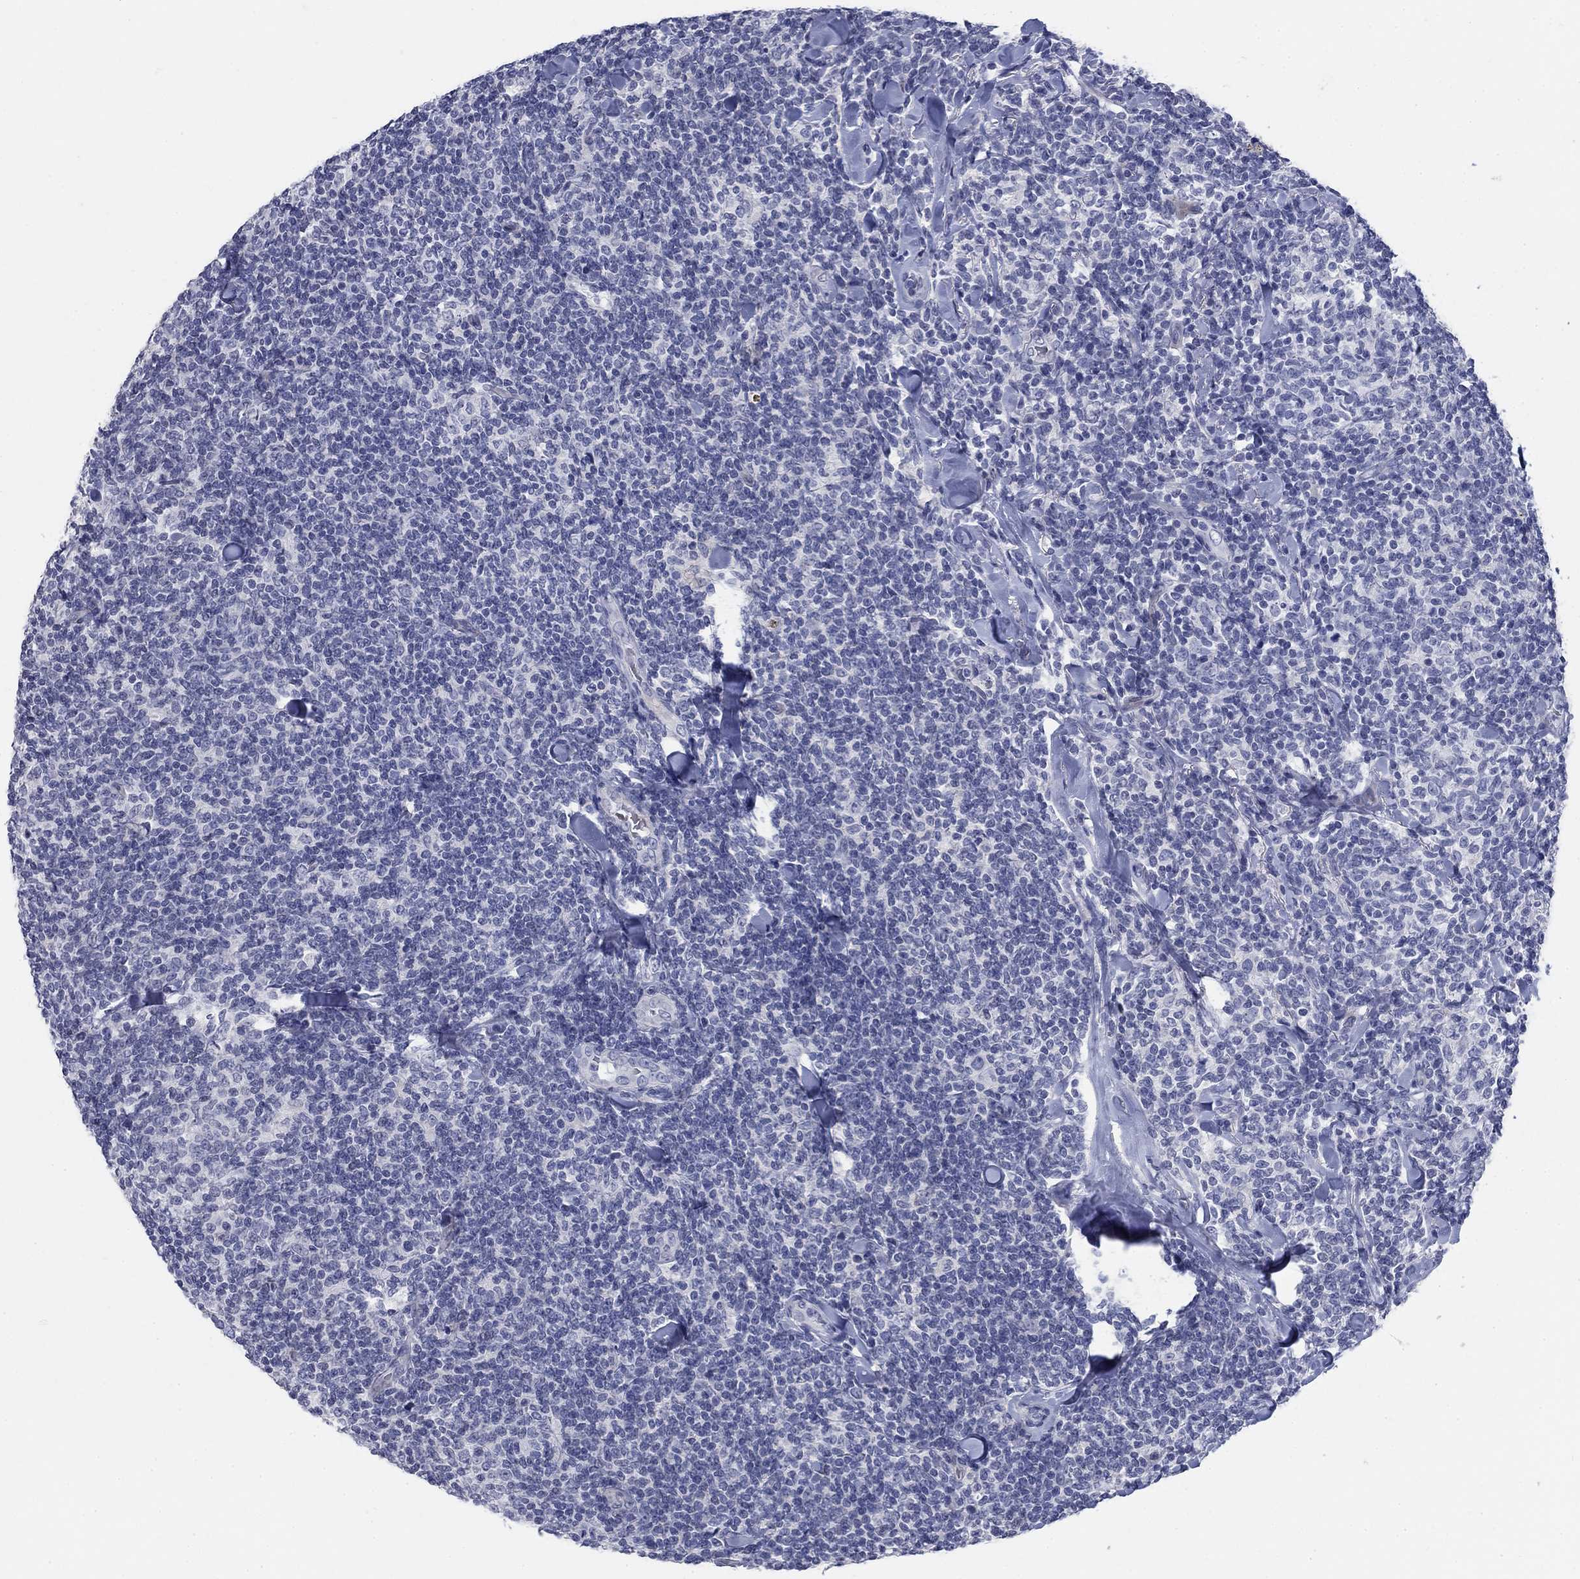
{"staining": {"intensity": "negative", "quantity": "none", "location": "none"}, "tissue": "lymphoma", "cell_type": "Tumor cells", "image_type": "cancer", "snomed": [{"axis": "morphology", "description": "Malignant lymphoma, non-Hodgkin's type, Low grade"}, {"axis": "topography", "description": "Lymph node"}], "caption": "Tumor cells show no significant protein expression in lymphoma.", "gene": "DNER", "patient": {"sex": "female", "age": 56}}